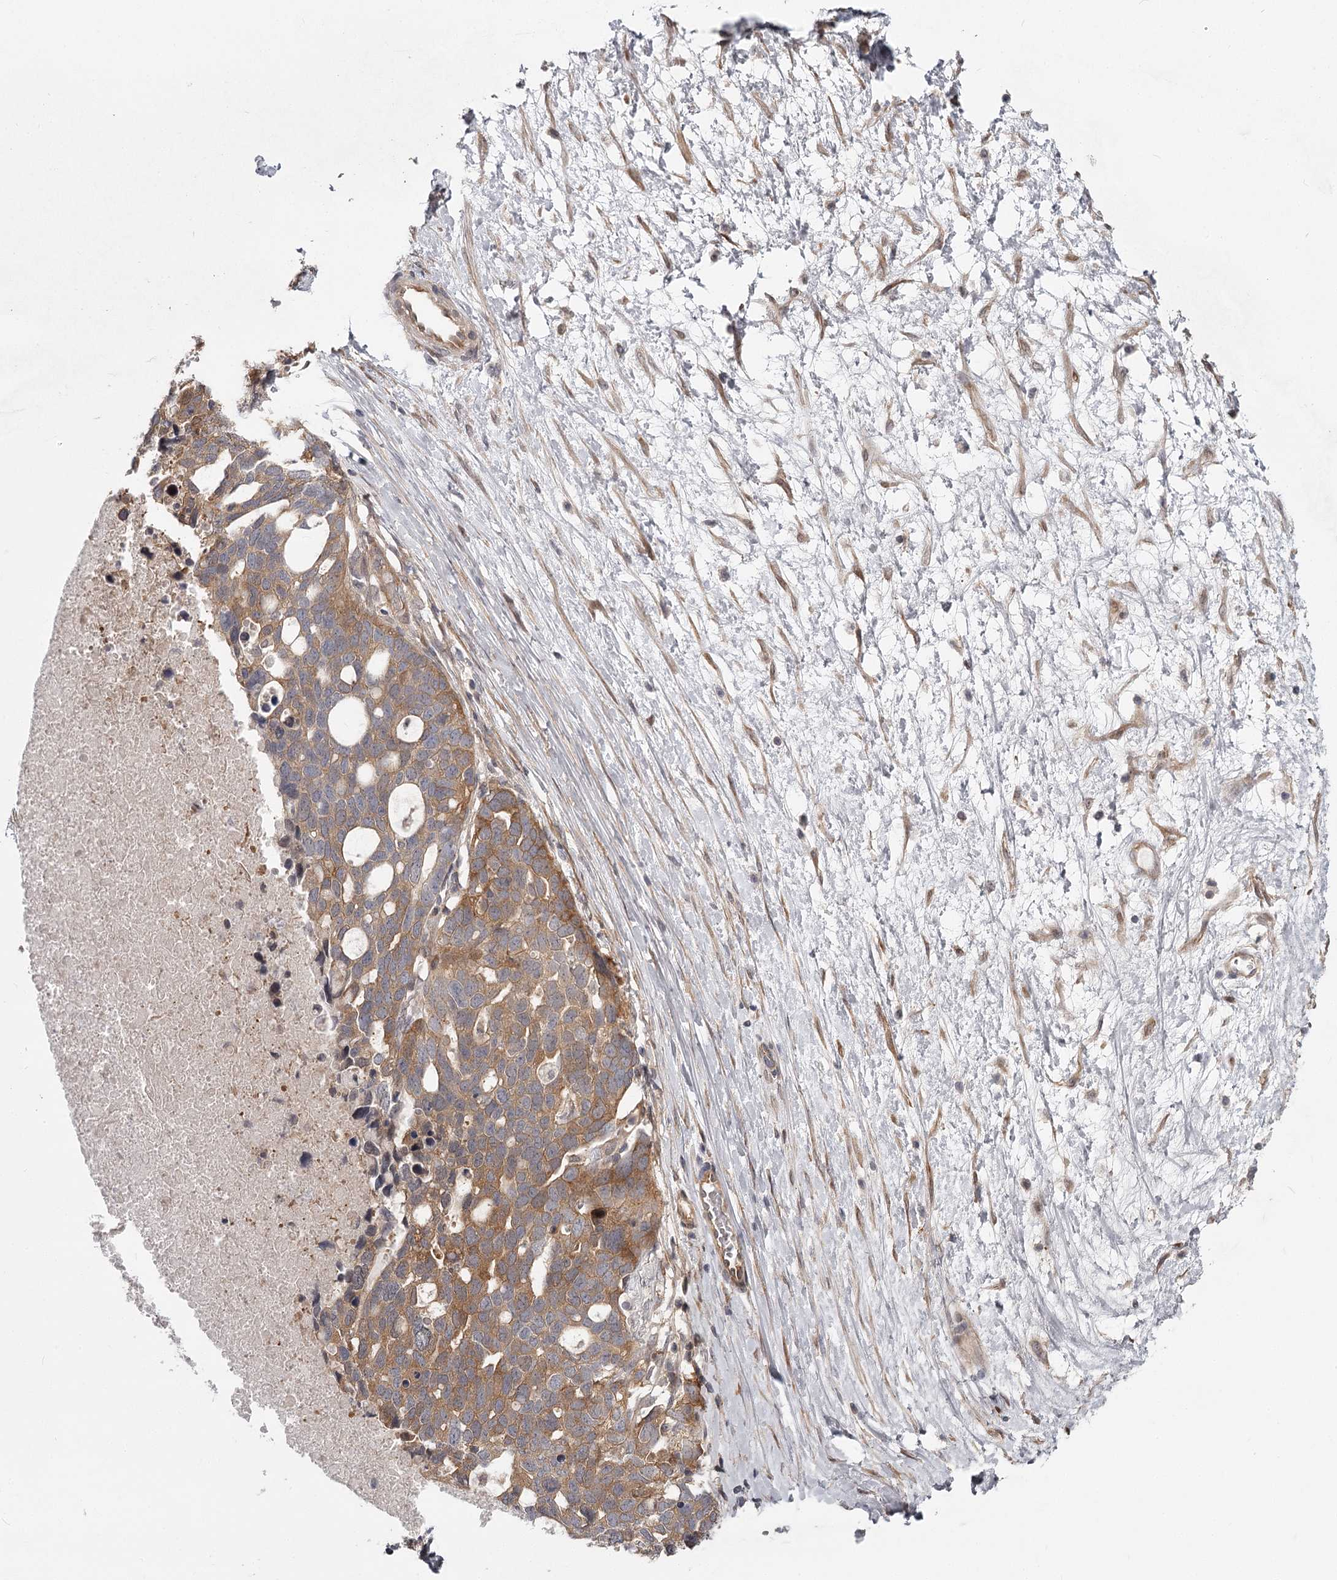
{"staining": {"intensity": "moderate", "quantity": ">75%", "location": "cytoplasmic/membranous"}, "tissue": "ovarian cancer", "cell_type": "Tumor cells", "image_type": "cancer", "snomed": [{"axis": "morphology", "description": "Cystadenocarcinoma, serous, NOS"}, {"axis": "topography", "description": "Ovary"}], "caption": "This is a histology image of IHC staining of ovarian cancer (serous cystadenocarcinoma), which shows moderate expression in the cytoplasmic/membranous of tumor cells.", "gene": "CCNG2", "patient": {"sex": "female", "age": 54}}